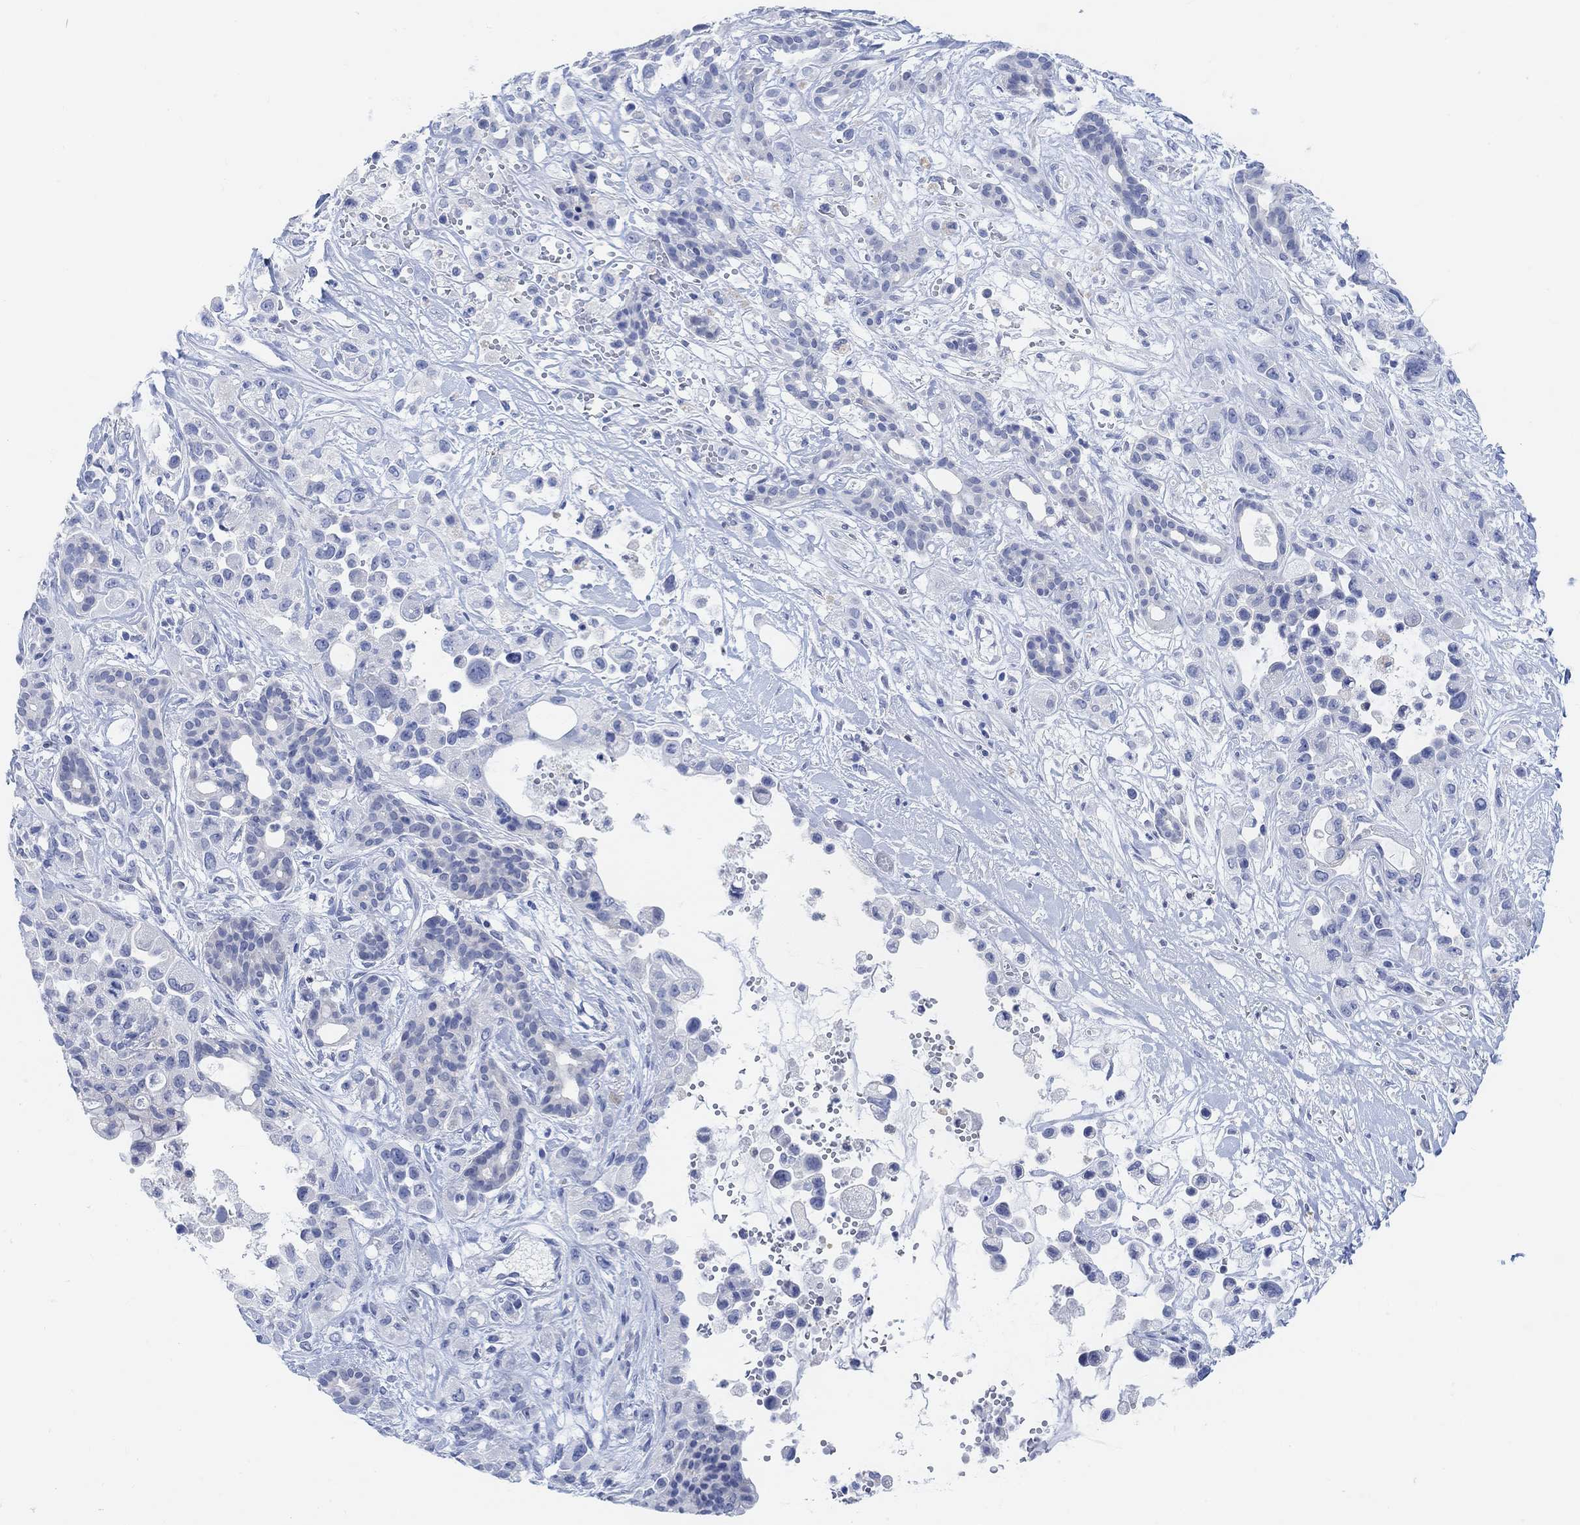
{"staining": {"intensity": "negative", "quantity": "none", "location": "none"}, "tissue": "pancreatic cancer", "cell_type": "Tumor cells", "image_type": "cancer", "snomed": [{"axis": "morphology", "description": "Adenocarcinoma, NOS"}, {"axis": "topography", "description": "Pancreas"}], "caption": "A photomicrograph of pancreatic cancer stained for a protein exhibits no brown staining in tumor cells. (DAB immunohistochemistry (IHC), high magnification).", "gene": "ENO4", "patient": {"sex": "male", "age": 44}}